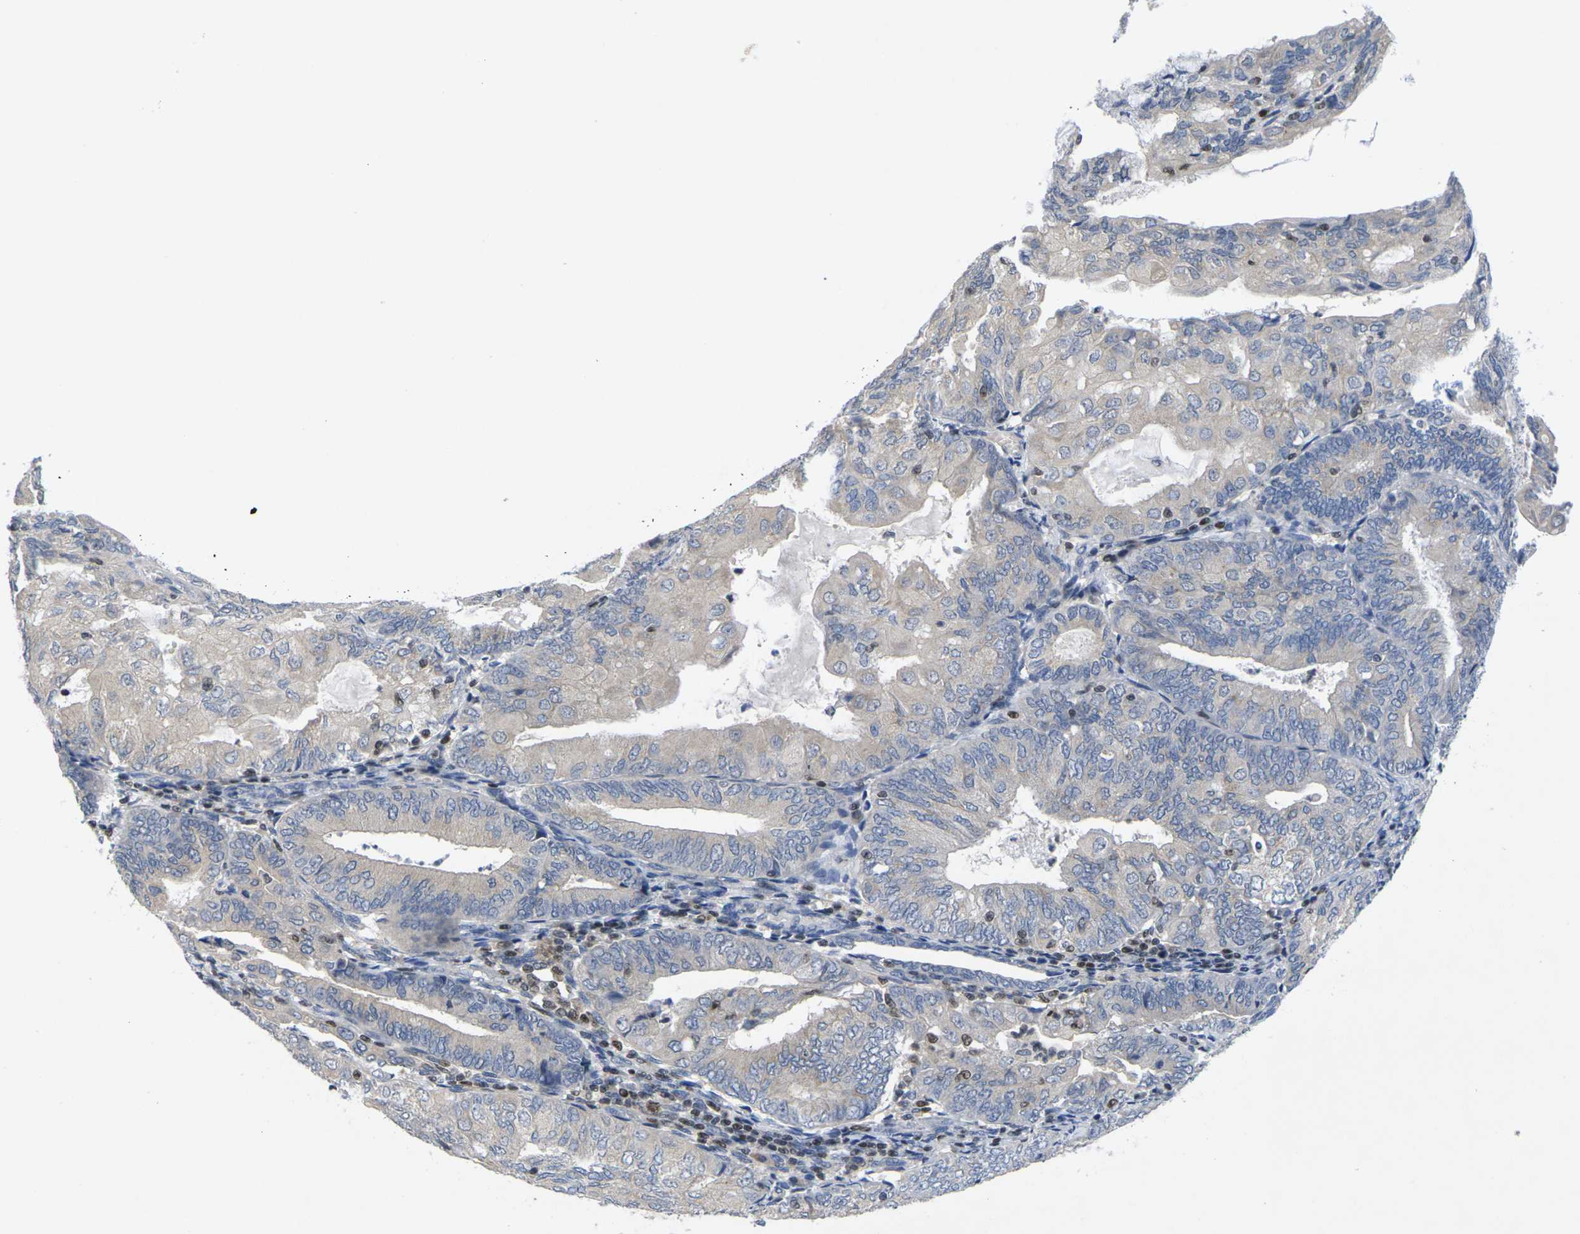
{"staining": {"intensity": "negative", "quantity": "none", "location": "none"}, "tissue": "endometrial cancer", "cell_type": "Tumor cells", "image_type": "cancer", "snomed": [{"axis": "morphology", "description": "Adenocarcinoma, NOS"}, {"axis": "topography", "description": "Endometrium"}], "caption": "The image shows no staining of tumor cells in adenocarcinoma (endometrial).", "gene": "IKZF1", "patient": {"sex": "female", "age": 81}}